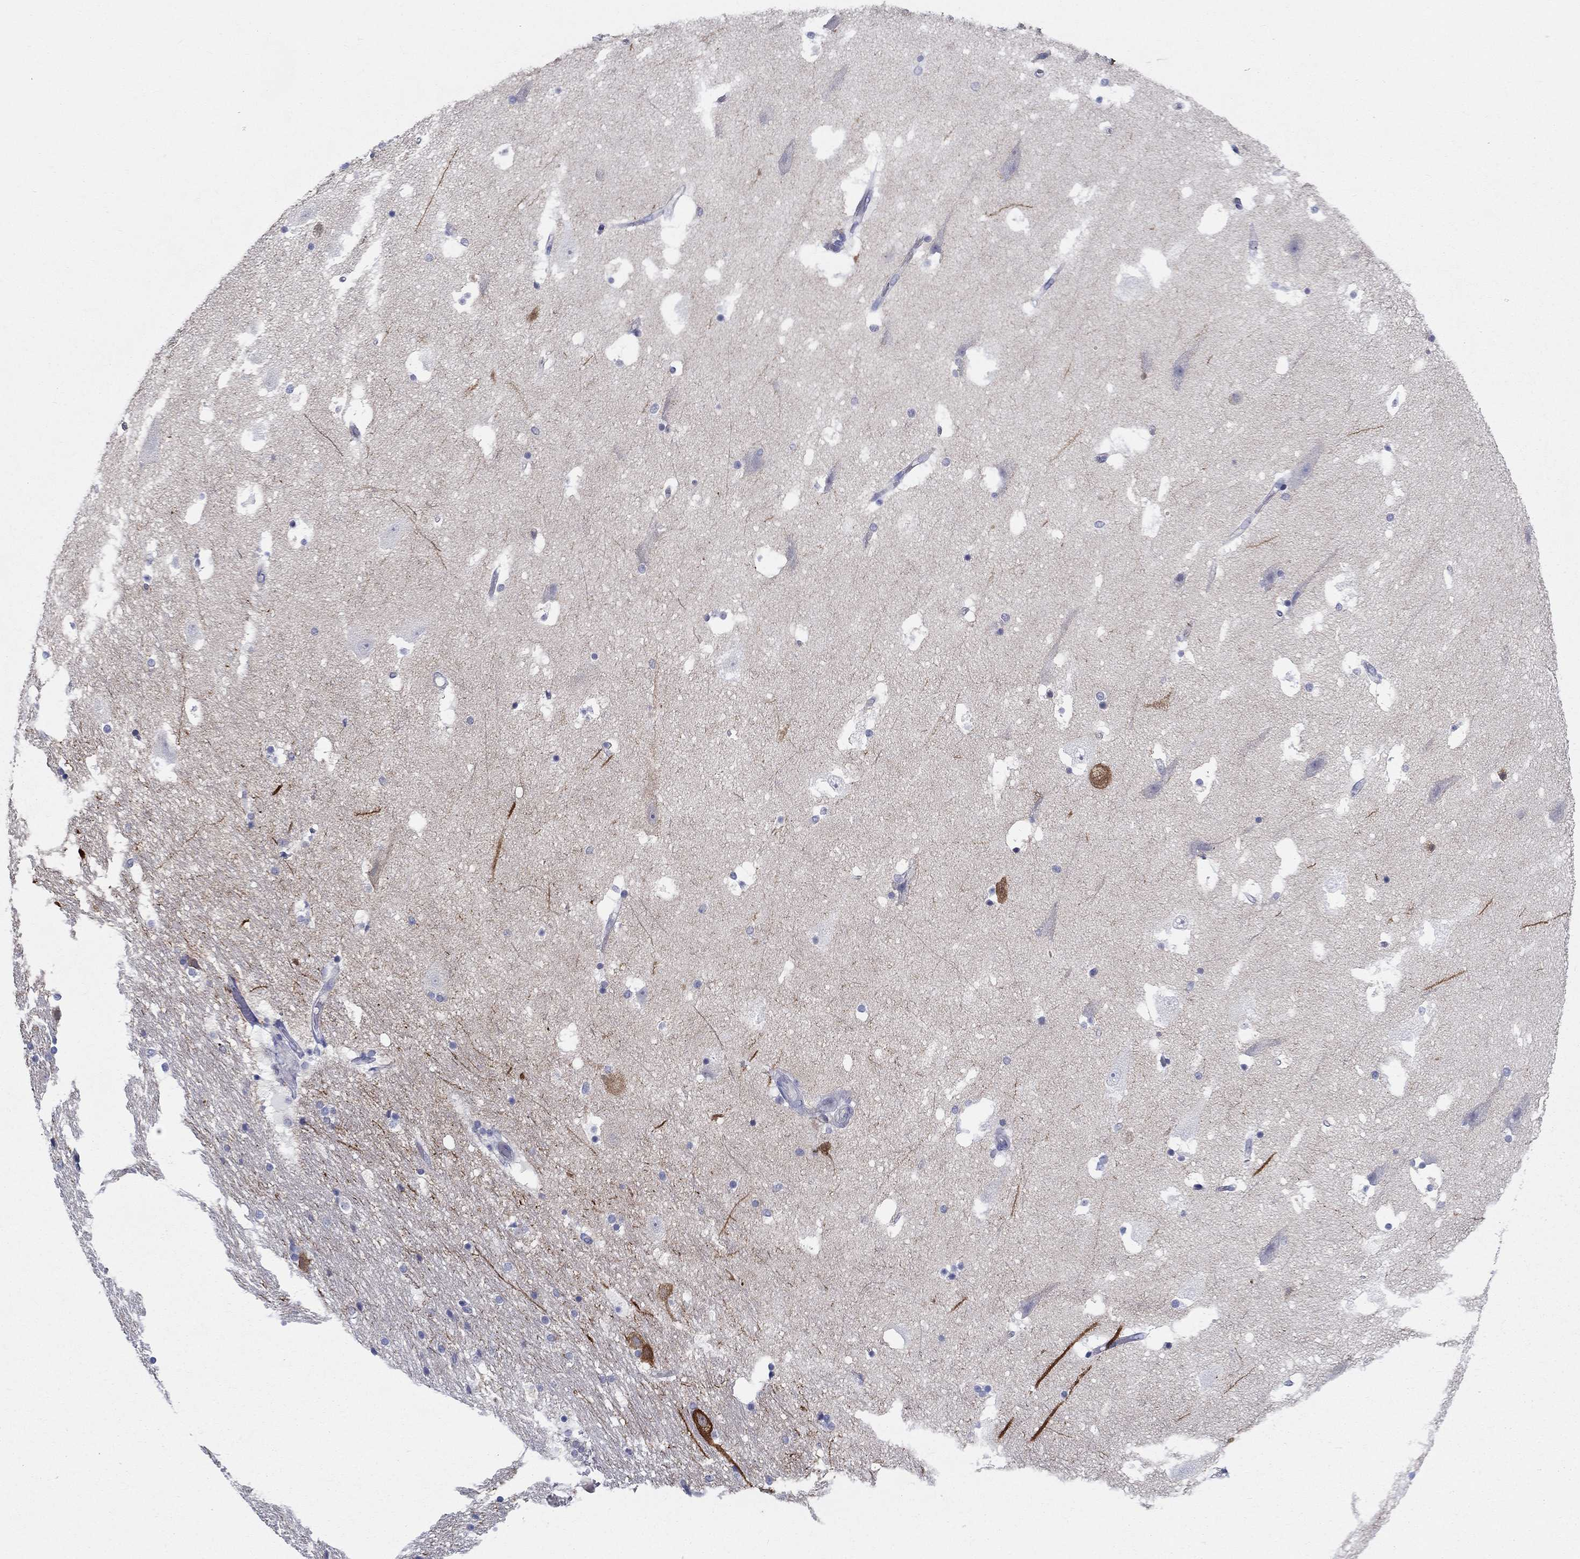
{"staining": {"intensity": "negative", "quantity": "none", "location": "none"}, "tissue": "hippocampus", "cell_type": "Glial cells", "image_type": "normal", "snomed": [{"axis": "morphology", "description": "Normal tissue, NOS"}, {"axis": "topography", "description": "Hippocampus"}], "caption": "IHC micrograph of unremarkable hippocampus stained for a protein (brown), which reveals no positivity in glial cells. Nuclei are stained in blue.", "gene": "RAP1GAP", "patient": {"sex": "male", "age": 51}}